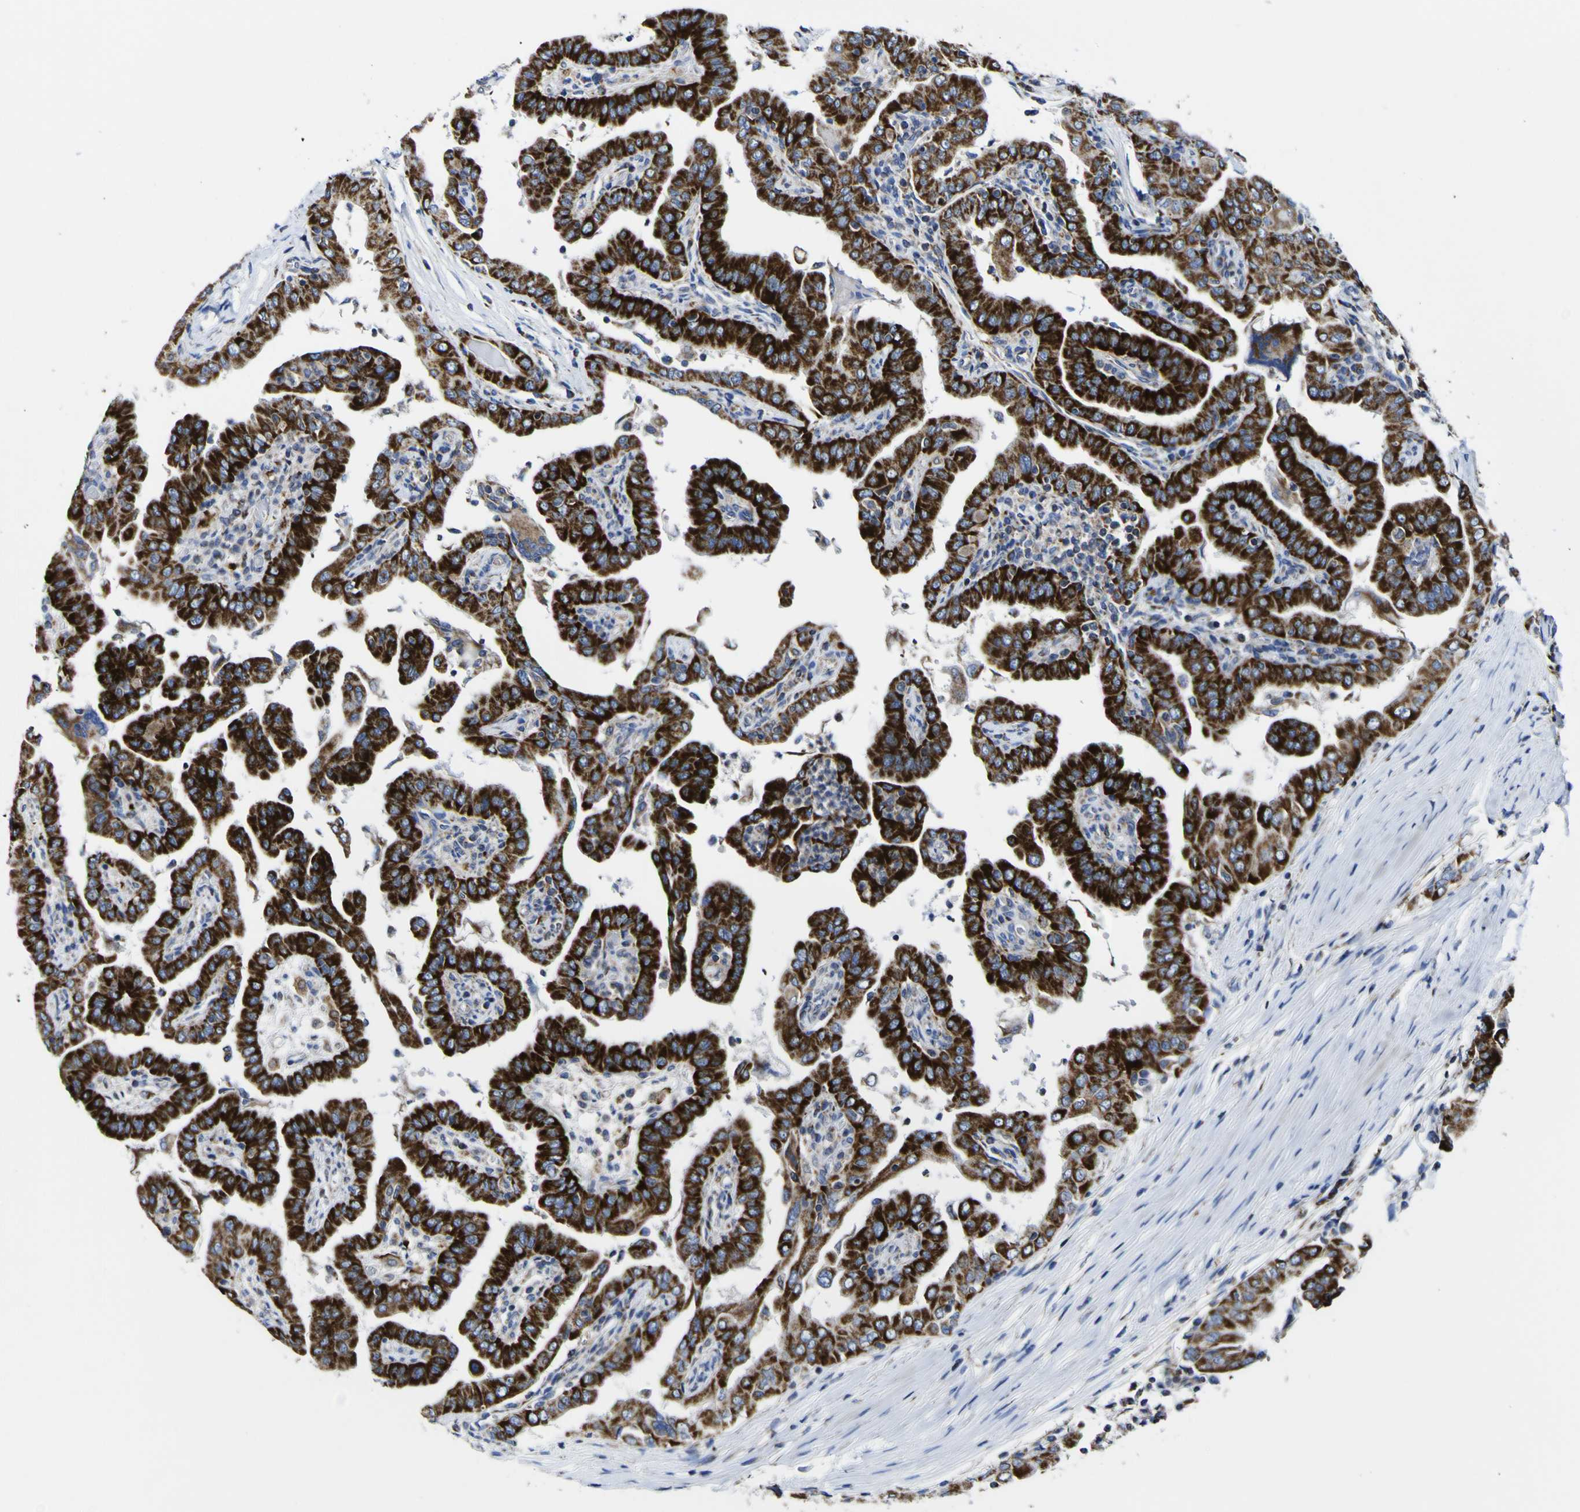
{"staining": {"intensity": "strong", "quantity": ">75%", "location": "cytoplasmic/membranous"}, "tissue": "thyroid cancer", "cell_type": "Tumor cells", "image_type": "cancer", "snomed": [{"axis": "morphology", "description": "Papillary adenocarcinoma, NOS"}, {"axis": "topography", "description": "Thyroid gland"}], "caption": "Immunohistochemical staining of thyroid papillary adenocarcinoma demonstrates high levels of strong cytoplasmic/membranous positivity in approximately >75% of tumor cells. (brown staining indicates protein expression, while blue staining denotes nuclei).", "gene": "CCDC90B", "patient": {"sex": "male", "age": 33}}